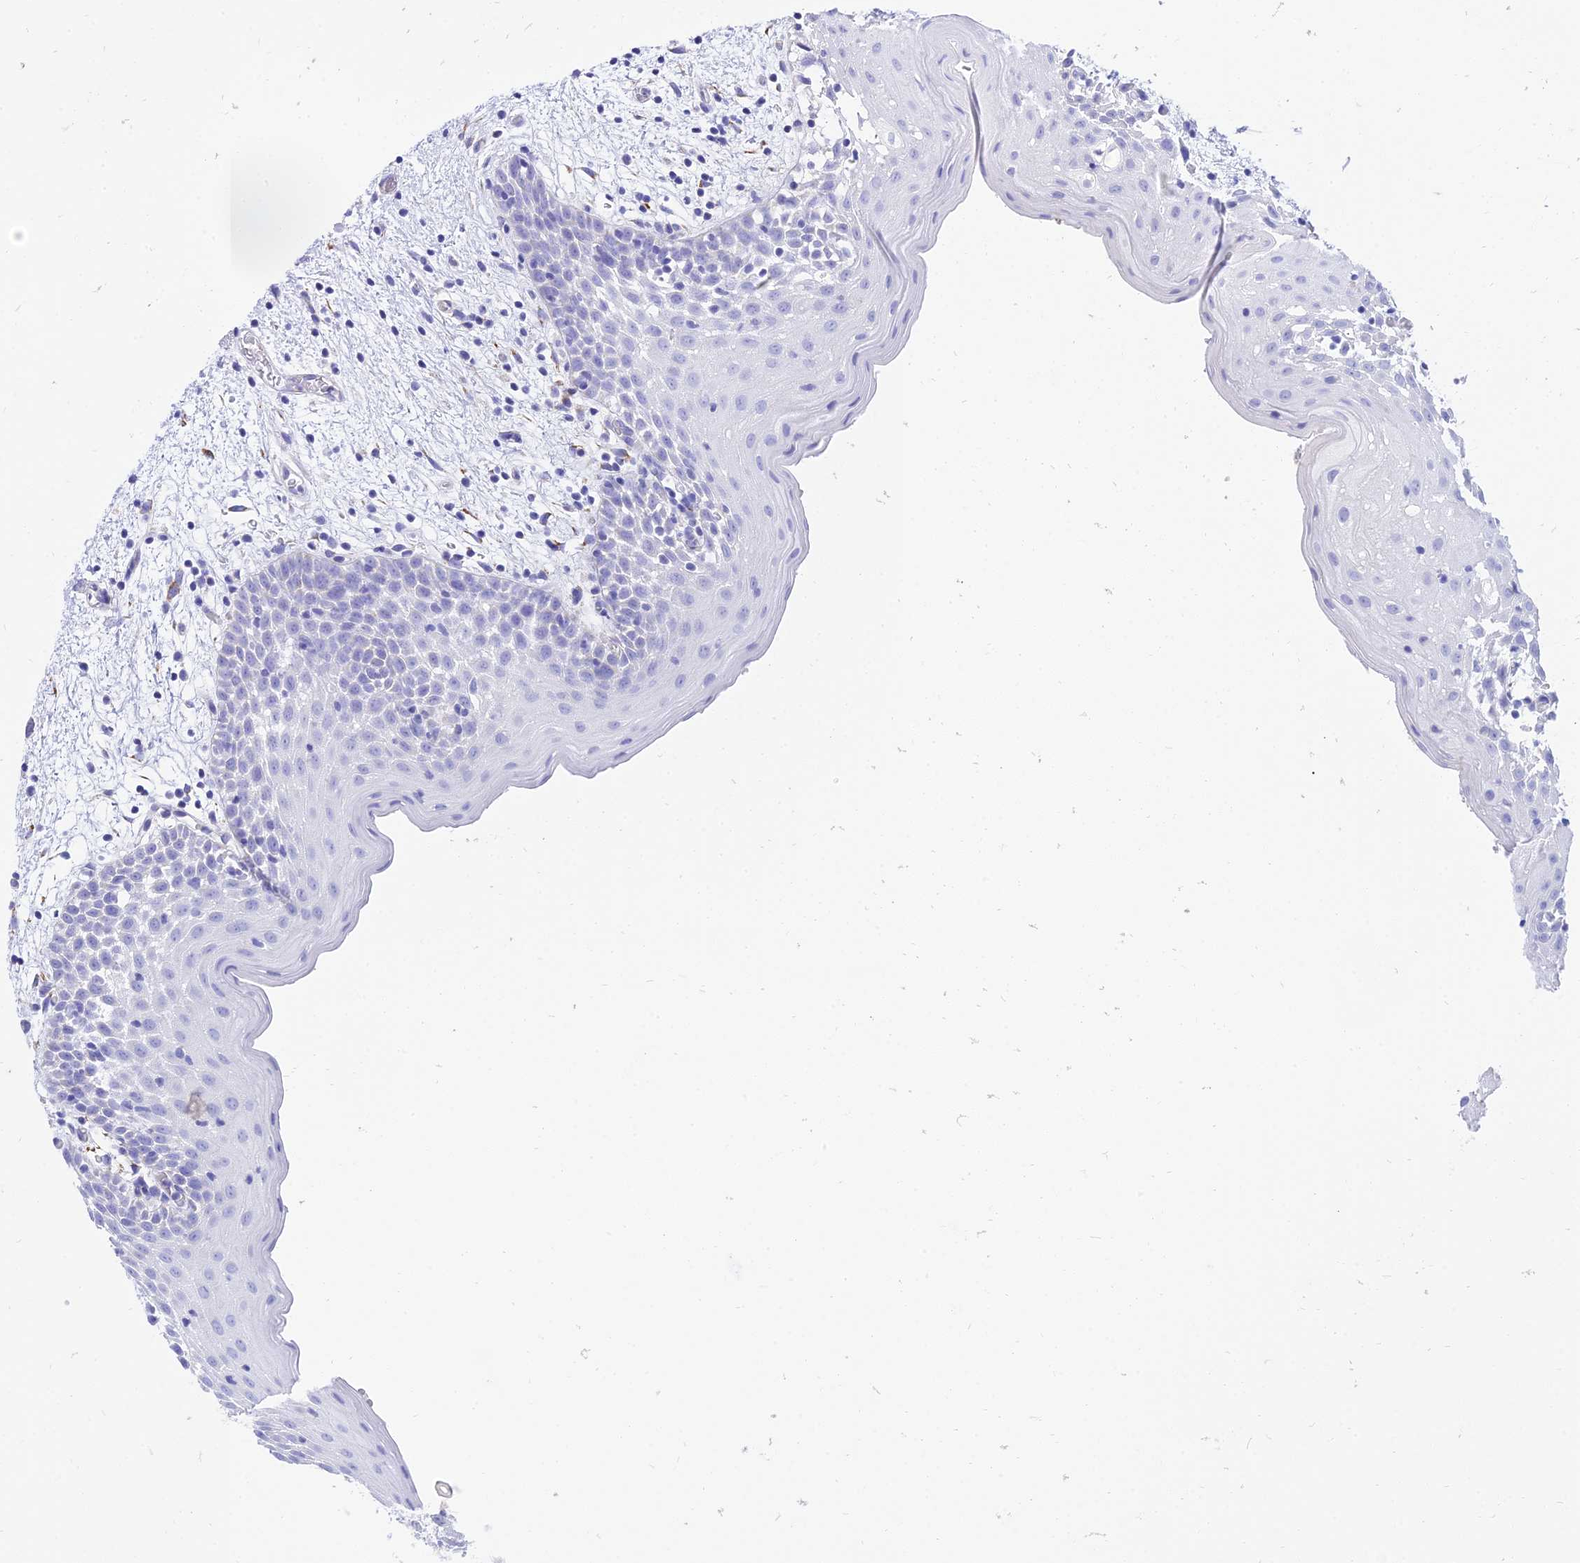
{"staining": {"intensity": "negative", "quantity": "none", "location": "none"}, "tissue": "oral mucosa", "cell_type": "Squamous epithelial cells", "image_type": "normal", "snomed": [{"axis": "morphology", "description": "Normal tissue, NOS"}, {"axis": "topography", "description": "Skeletal muscle"}, {"axis": "topography", "description": "Oral tissue"}, {"axis": "topography", "description": "Salivary gland"}, {"axis": "topography", "description": "Peripheral nerve tissue"}], "caption": "An image of oral mucosa stained for a protein shows no brown staining in squamous epithelial cells. (Stains: DAB (3,3'-diaminobenzidine) IHC with hematoxylin counter stain, Microscopy: brightfield microscopy at high magnification).", "gene": "PKN3", "patient": {"sex": "male", "age": 54}}